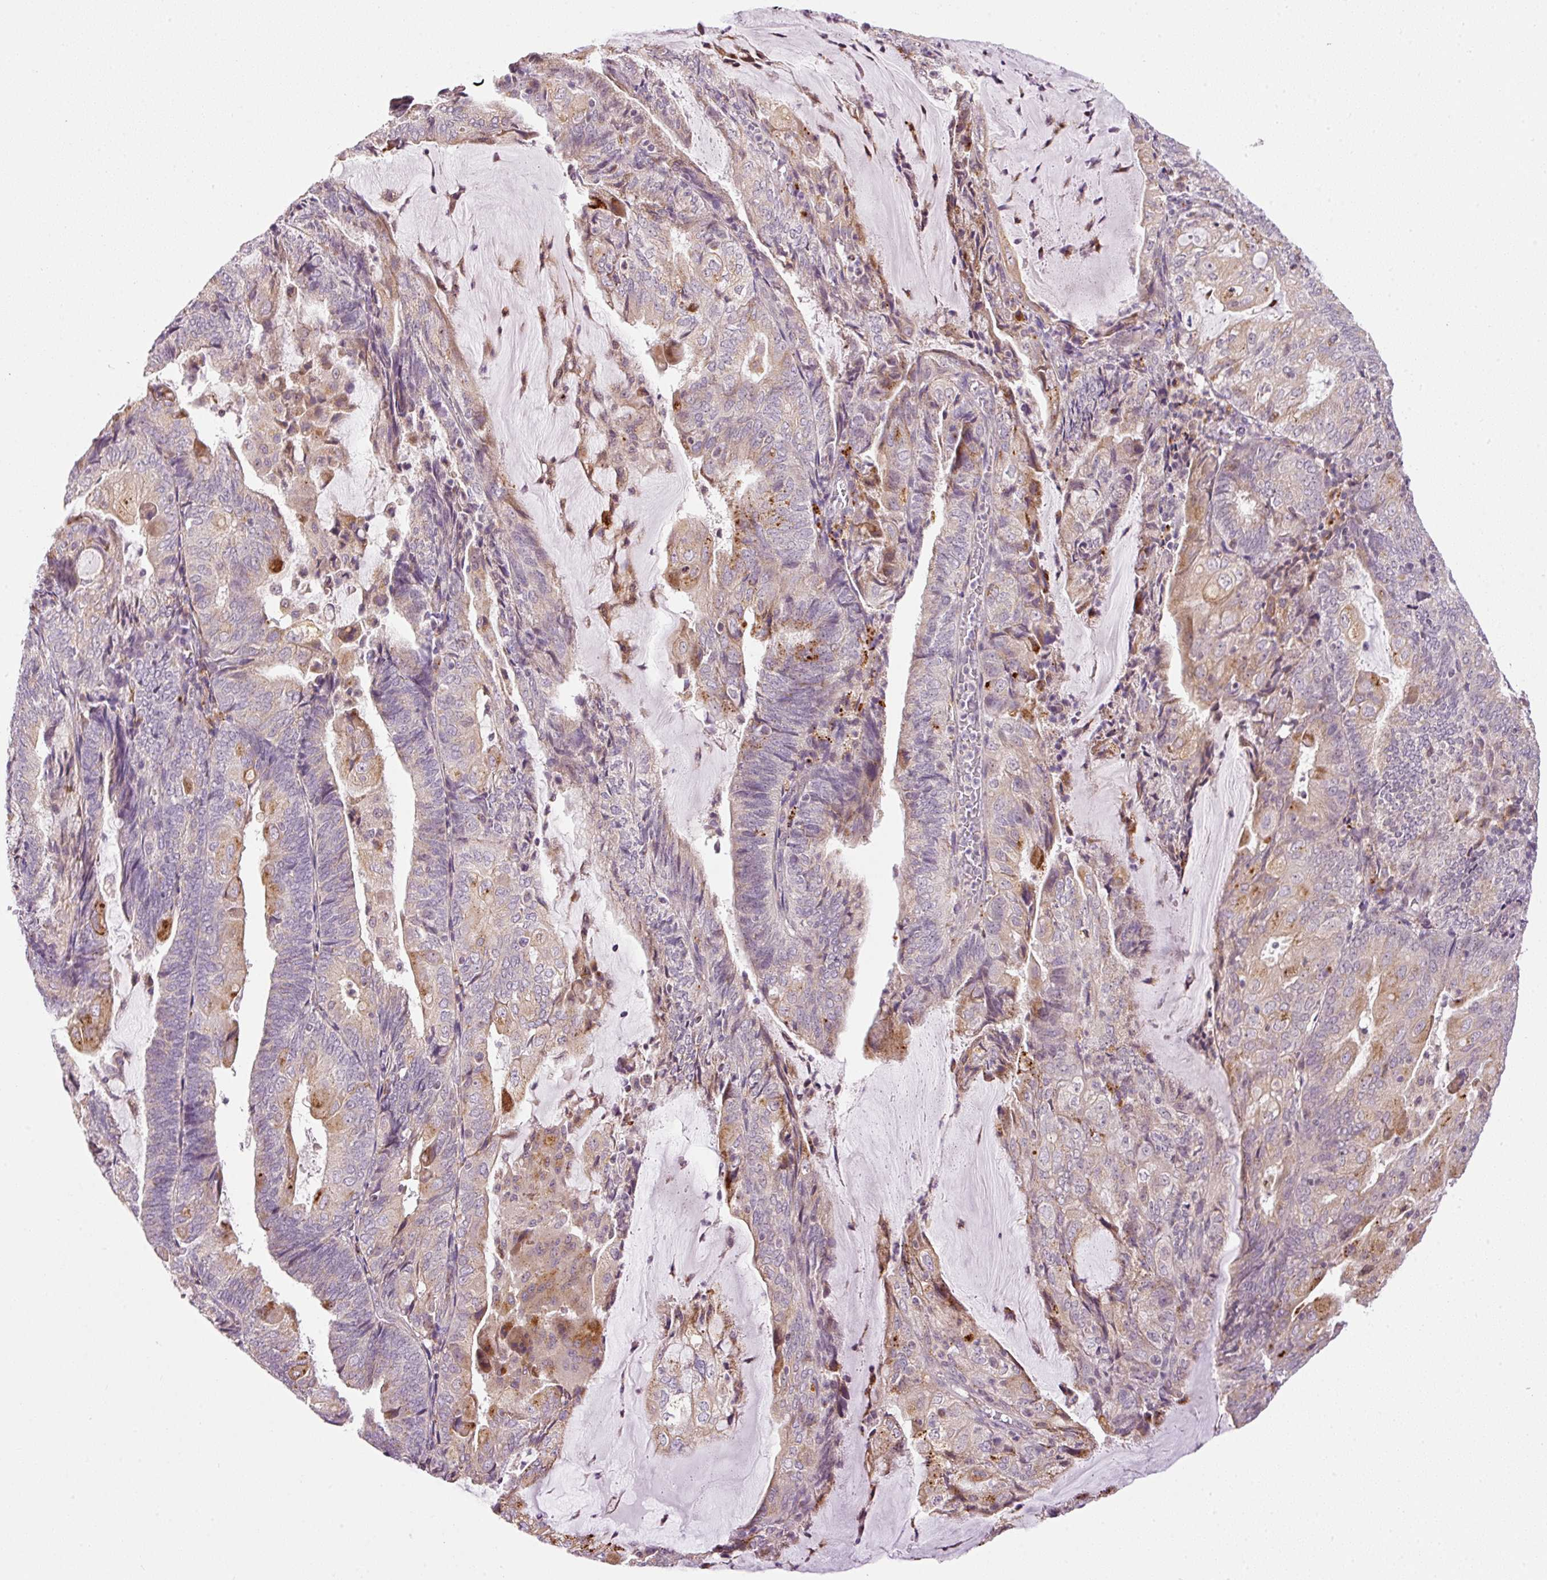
{"staining": {"intensity": "weak", "quantity": "25%-75%", "location": "cytoplasmic/membranous"}, "tissue": "endometrial cancer", "cell_type": "Tumor cells", "image_type": "cancer", "snomed": [{"axis": "morphology", "description": "Adenocarcinoma, NOS"}, {"axis": "topography", "description": "Endometrium"}], "caption": "A brown stain labels weak cytoplasmic/membranous positivity of a protein in adenocarcinoma (endometrial) tumor cells.", "gene": "ZNF639", "patient": {"sex": "female", "age": 81}}